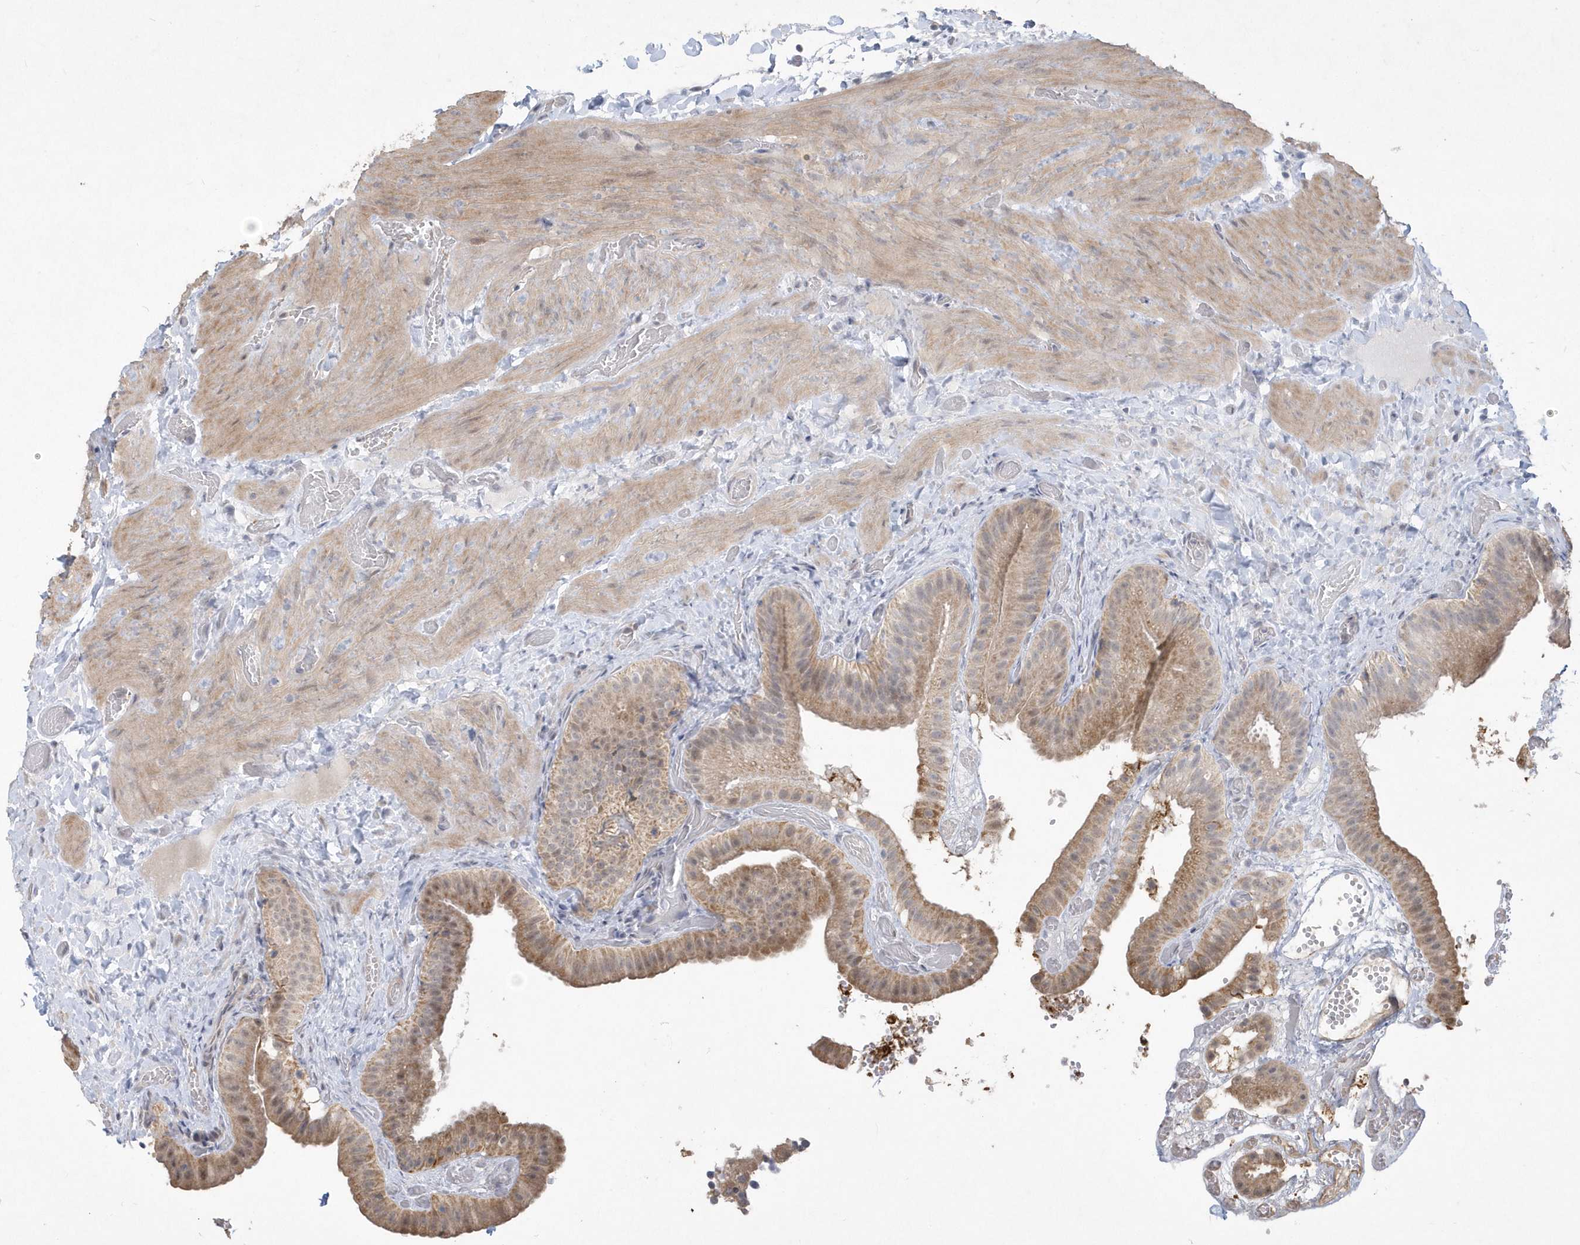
{"staining": {"intensity": "moderate", "quantity": ">75%", "location": "cytoplasmic/membranous"}, "tissue": "gallbladder", "cell_type": "Glandular cells", "image_type": "normal", "snomed": [{"axis": "morphology", "description": "Normal tissue, NOS"}, {"axis": "topography", "description": "Gallbladder"}], "caption": "Protein expression analysis of unremarkable human gallbladder reveals moderate cytoplasmic/membranous expression in about >75% of glandular cells. (IHC, brightfield microscopy, high magnification).", "gene": "TSPEAR", "patient": {"sex": "female", "age": 64}}